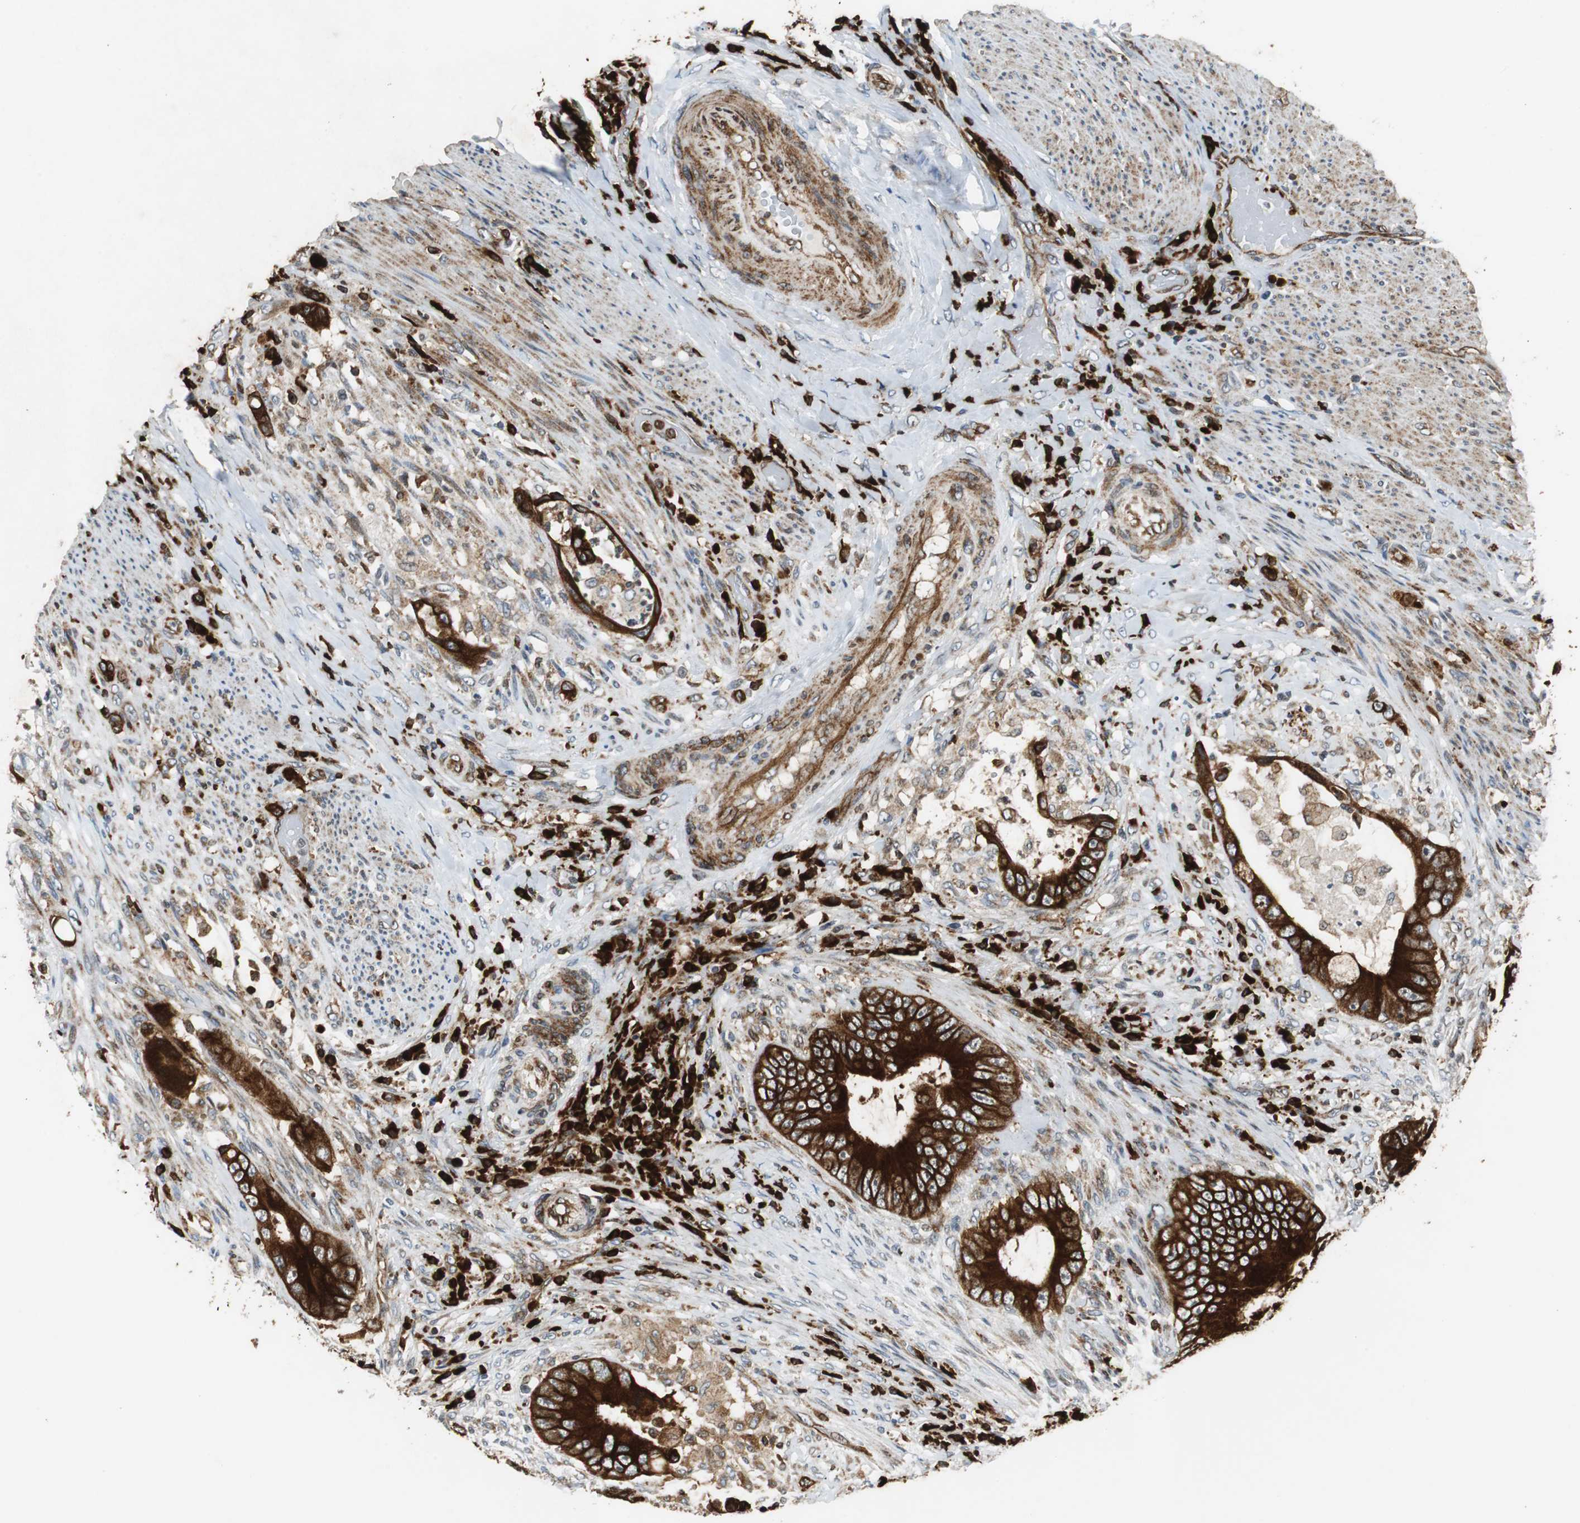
{"staining": {"intensity": "strong", "quantity": ">75%", "location": "cytoplasmic/membranous"}, "tissue": "colorectal cancer", "cell_type": "Tumor cells", "image_type": "cancer", "snomed": [{"axis": "morphology", "description": "Adenocarcinoma, NOS"}, {"axis": "topography", "description": "Rectum"}], "caption": "DAB immunohistochemical staining of human adenocarcinoma (colorectal) reveals strong cytoplasmic/membranous protein positivity in approximately >75% of tumor cells.", "gene": "TUBA4A", "patient": {"sex": "female", "age": 77}}